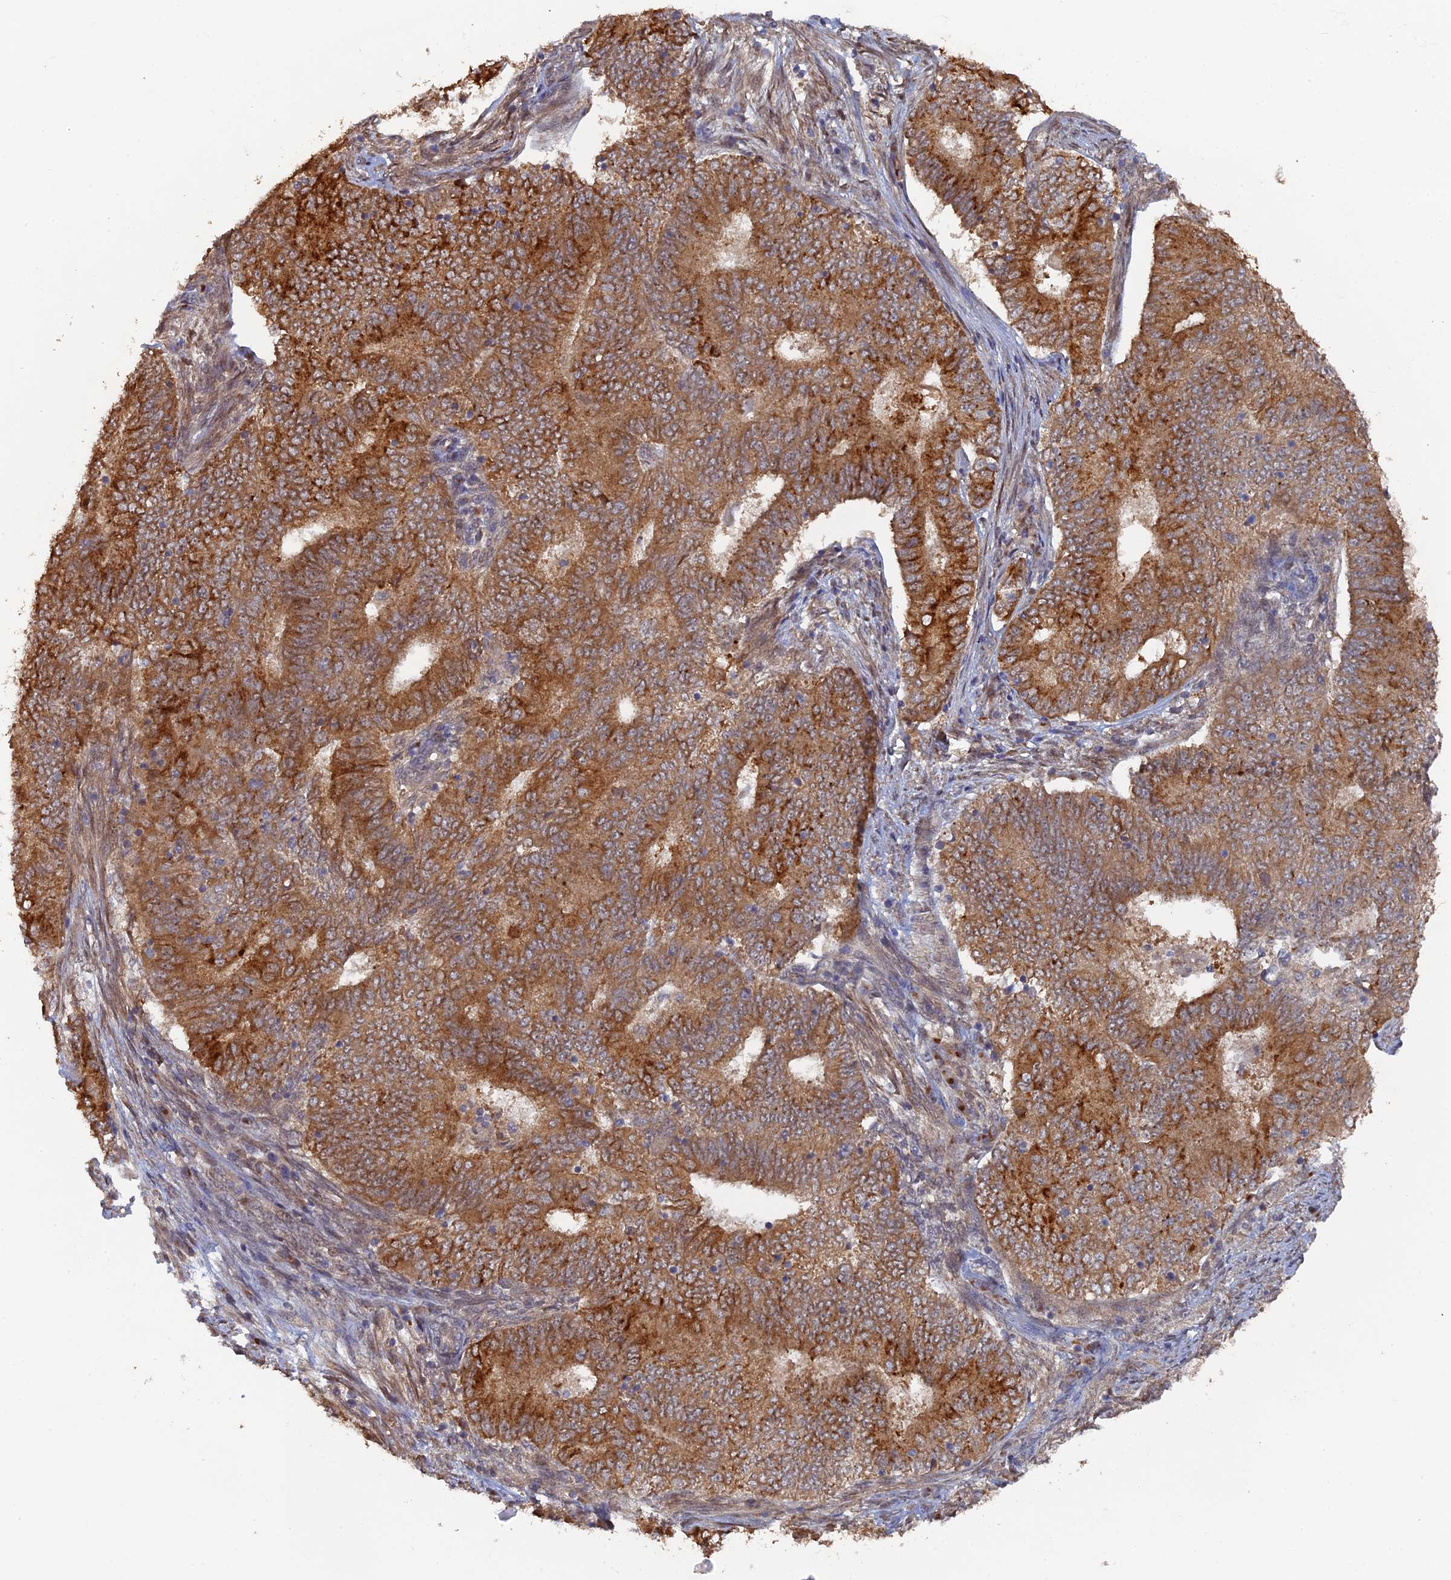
{"staining": {"intensity": "strong", "quantity": ">75%", "location": "cytoplasmic/membranous"}, "tissue": "endometrial cancer", "cell_type": "Tumor cells", "image_type": "cancer", "snomed": [{"axis": "morphology", "description": "Adenocarcinoma, NOS"}, {"axis": "topography", "description": "Endometrium"}], "caption": "Tumor cells display high levels of strong cytoplasmic/membranous staining in about >75% of cells in endometrial cancer.", "gene": "VPS37C", "patient": {"sex": "female", "age": 62}}